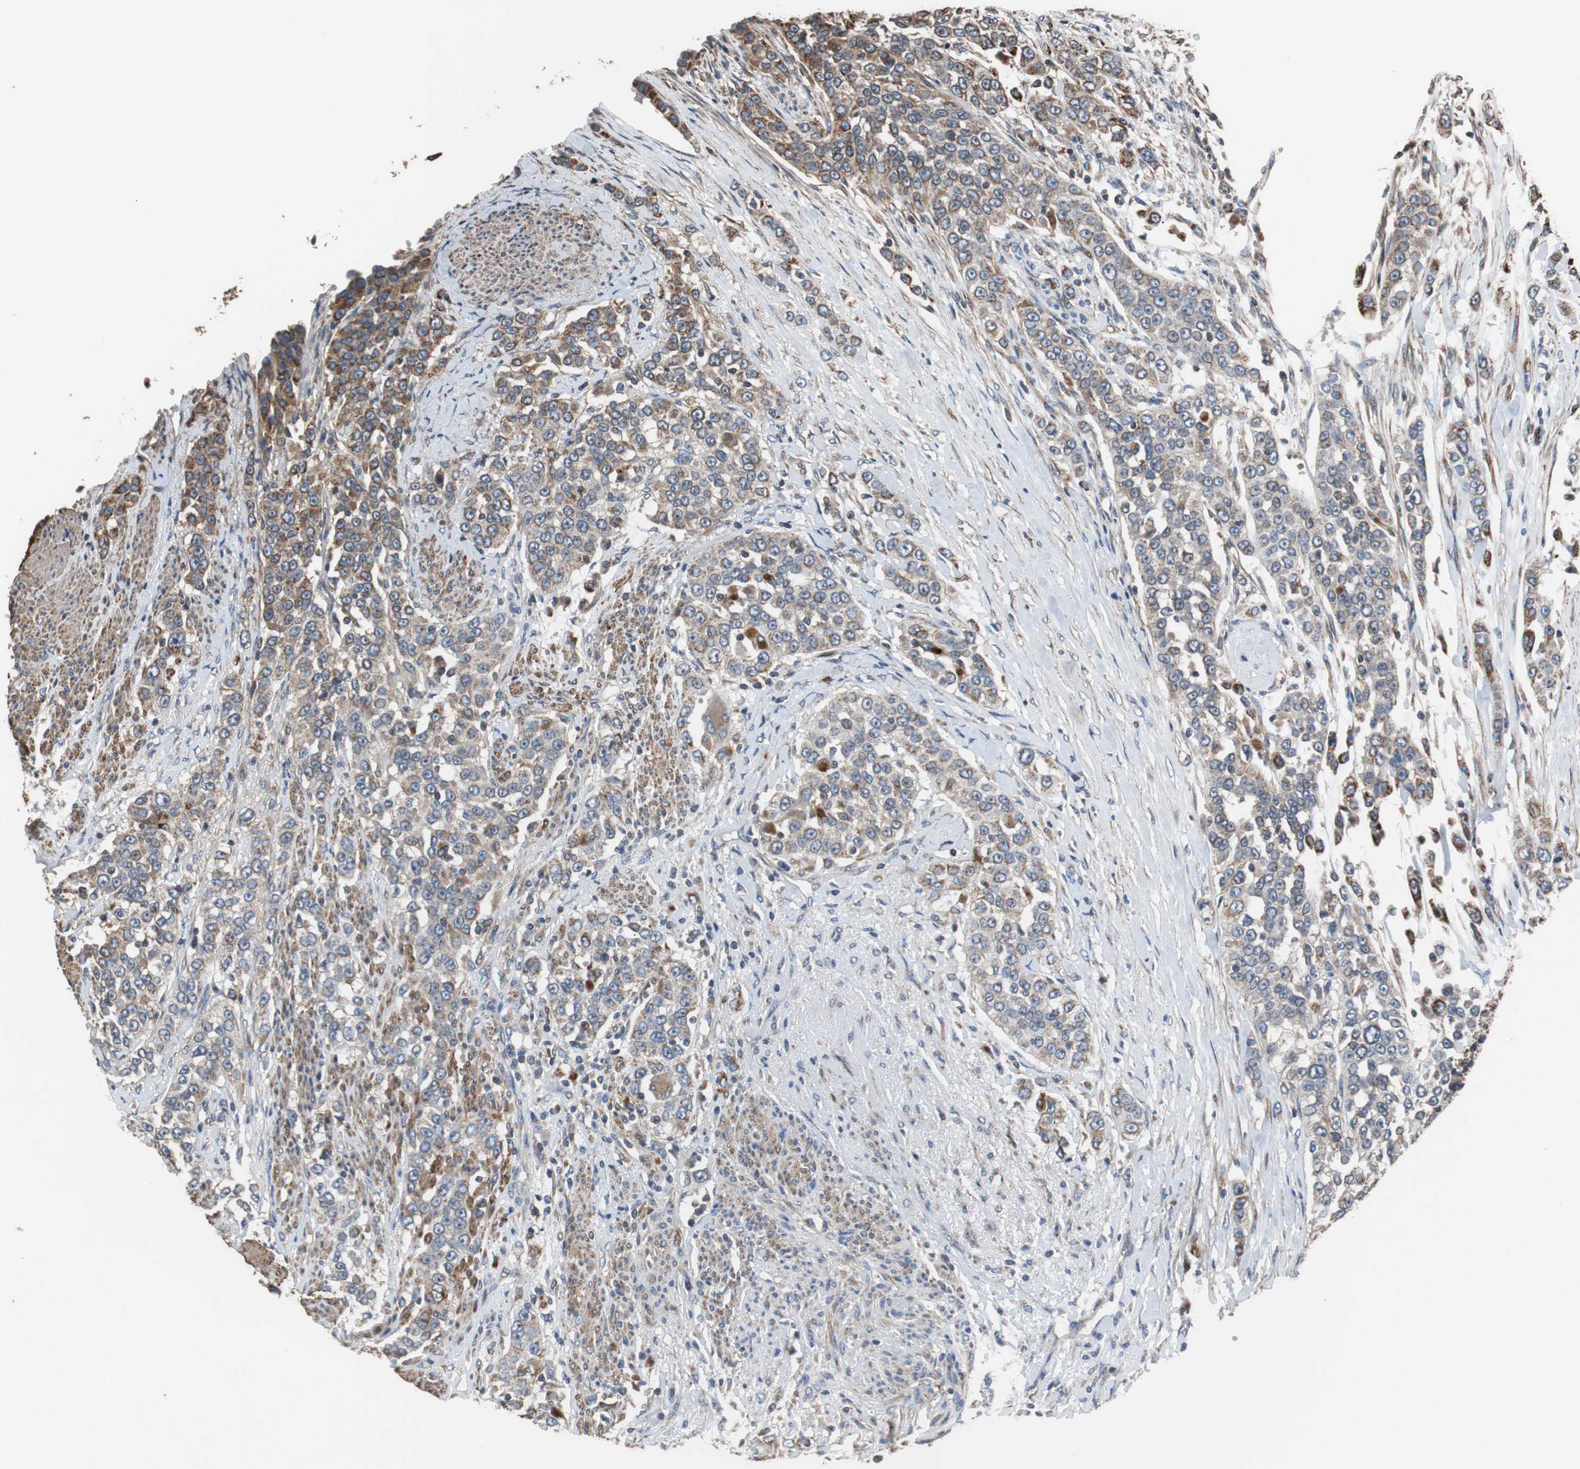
{"staining": {"intensity": "strong", "quantity": ">75%", "location": "cytoplasmic/membranous"}, "tissue": "urothelial cancer", "cell_type": "Tumor cells", "image_type": "cancer", "snomed": [{"axis": "morphology", "description": "Urothelial carcinoma, High grade"}, {"axis": "topography", "description": "Urinary bladder"}], "caption": "Immunohistochemical staining of human high-grade urothelial carcinoma displays high levels of strong cytoplasmic/membranous protein positivity in about >75% of tumor cells. (DAB (3,3'-diaminobenzidine) IHC with brightfield microscopy, high magnification).", "gene": "PITRM1", "patient": {"sex": "female", "age": 80}}